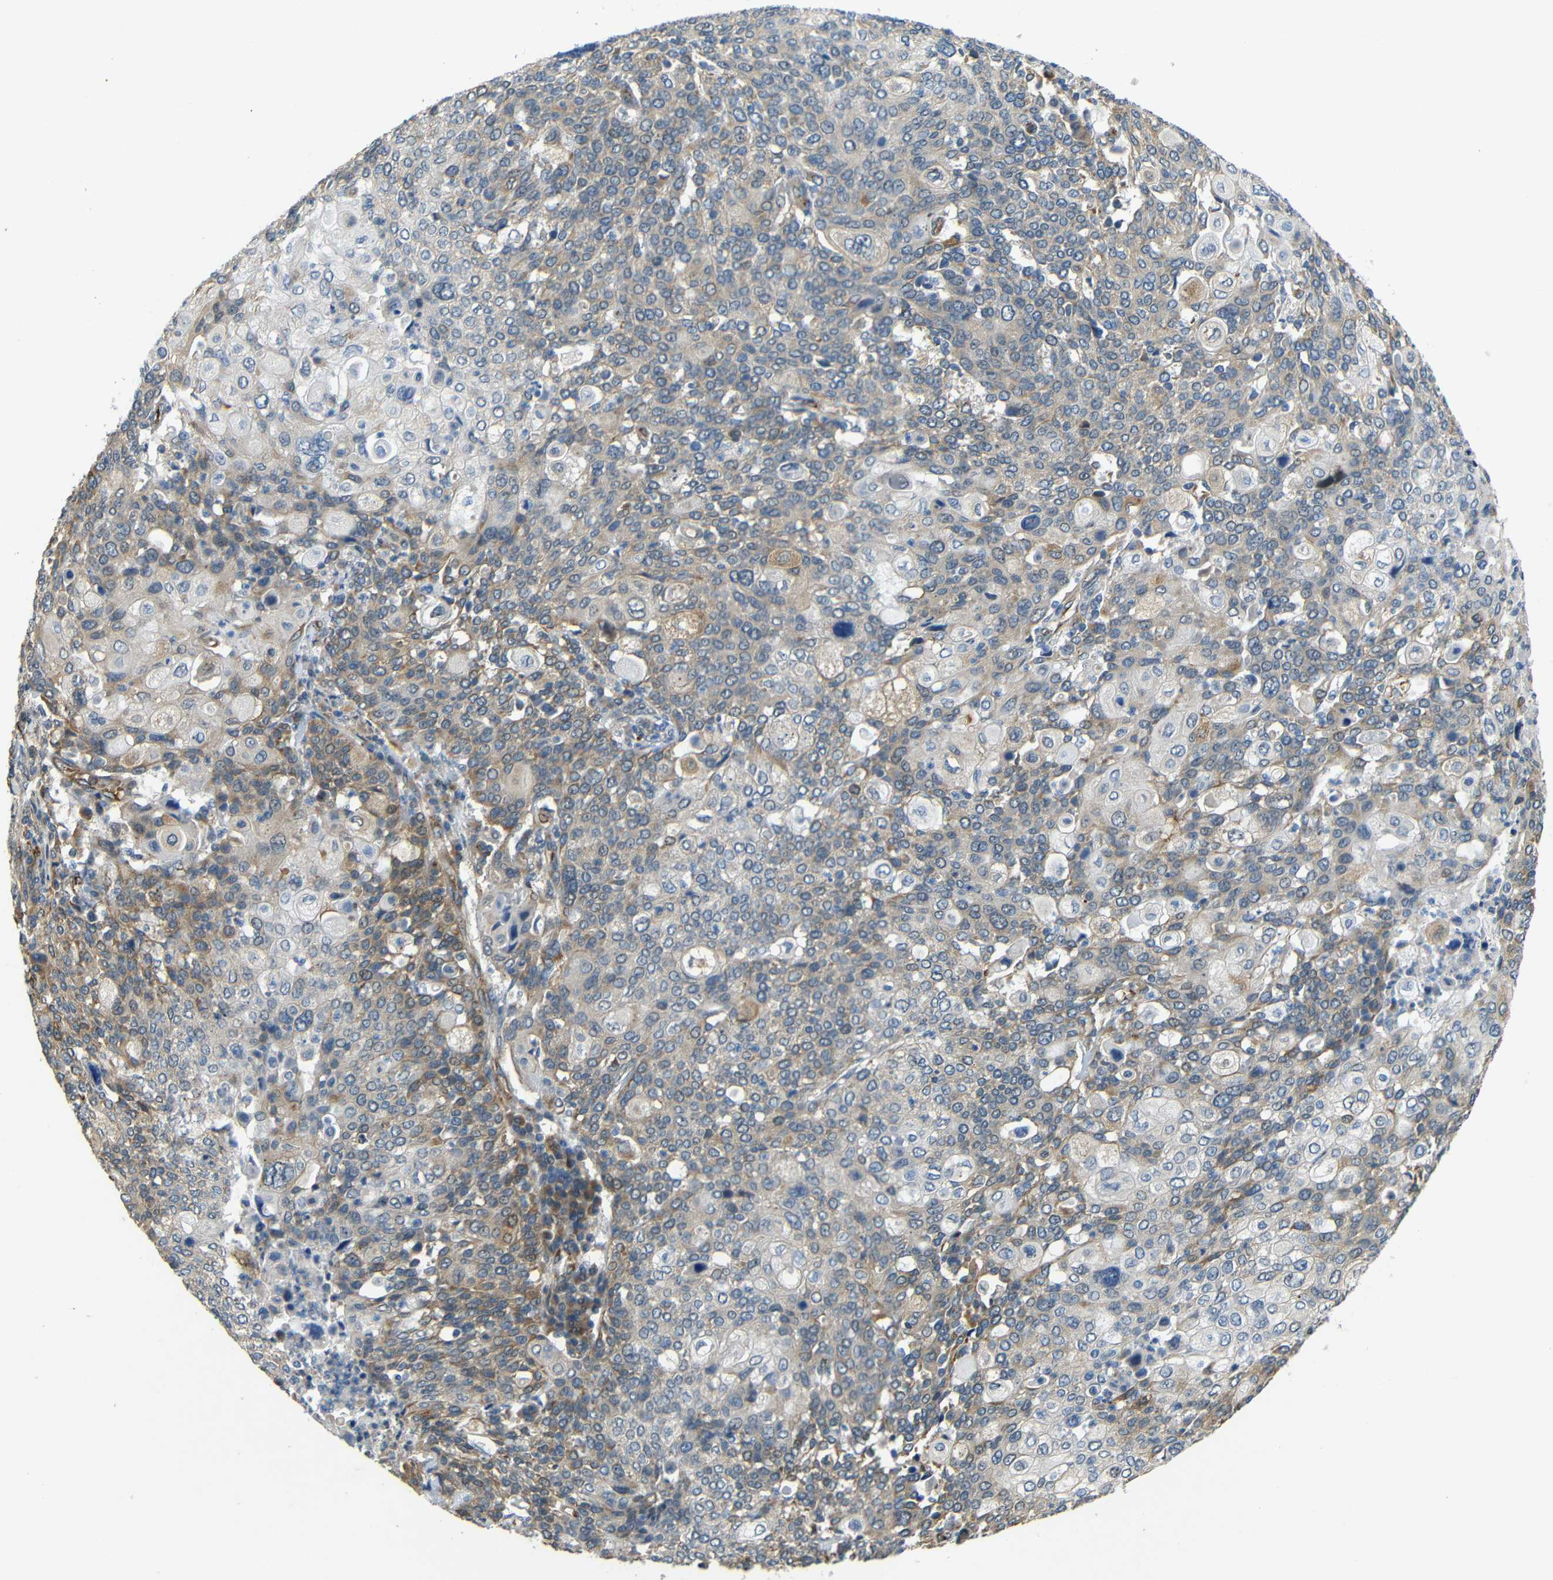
{"staining": {"intensity": "weak", "quantity": ">75%", "location": "cytoplasmic/membranous"}, "tissue": "cervical cancer", "cell_type": "Tumor cells", "image_type": "cancer", "snomed": [{"axis": "morphology", "description": "Squamous cell carcinoma, NOS"}, {"axis": "topography", "description": "Cervix"}], "caption": "Human cervical cancer (squamous cell carcinoma) stained for a protein (brown) displays weak cytoplasmic/membranous positive positivity in approximately >75% of tumor cells.", "gene": "ATP7A", "patient": {"sex": "female", "age": 40}}